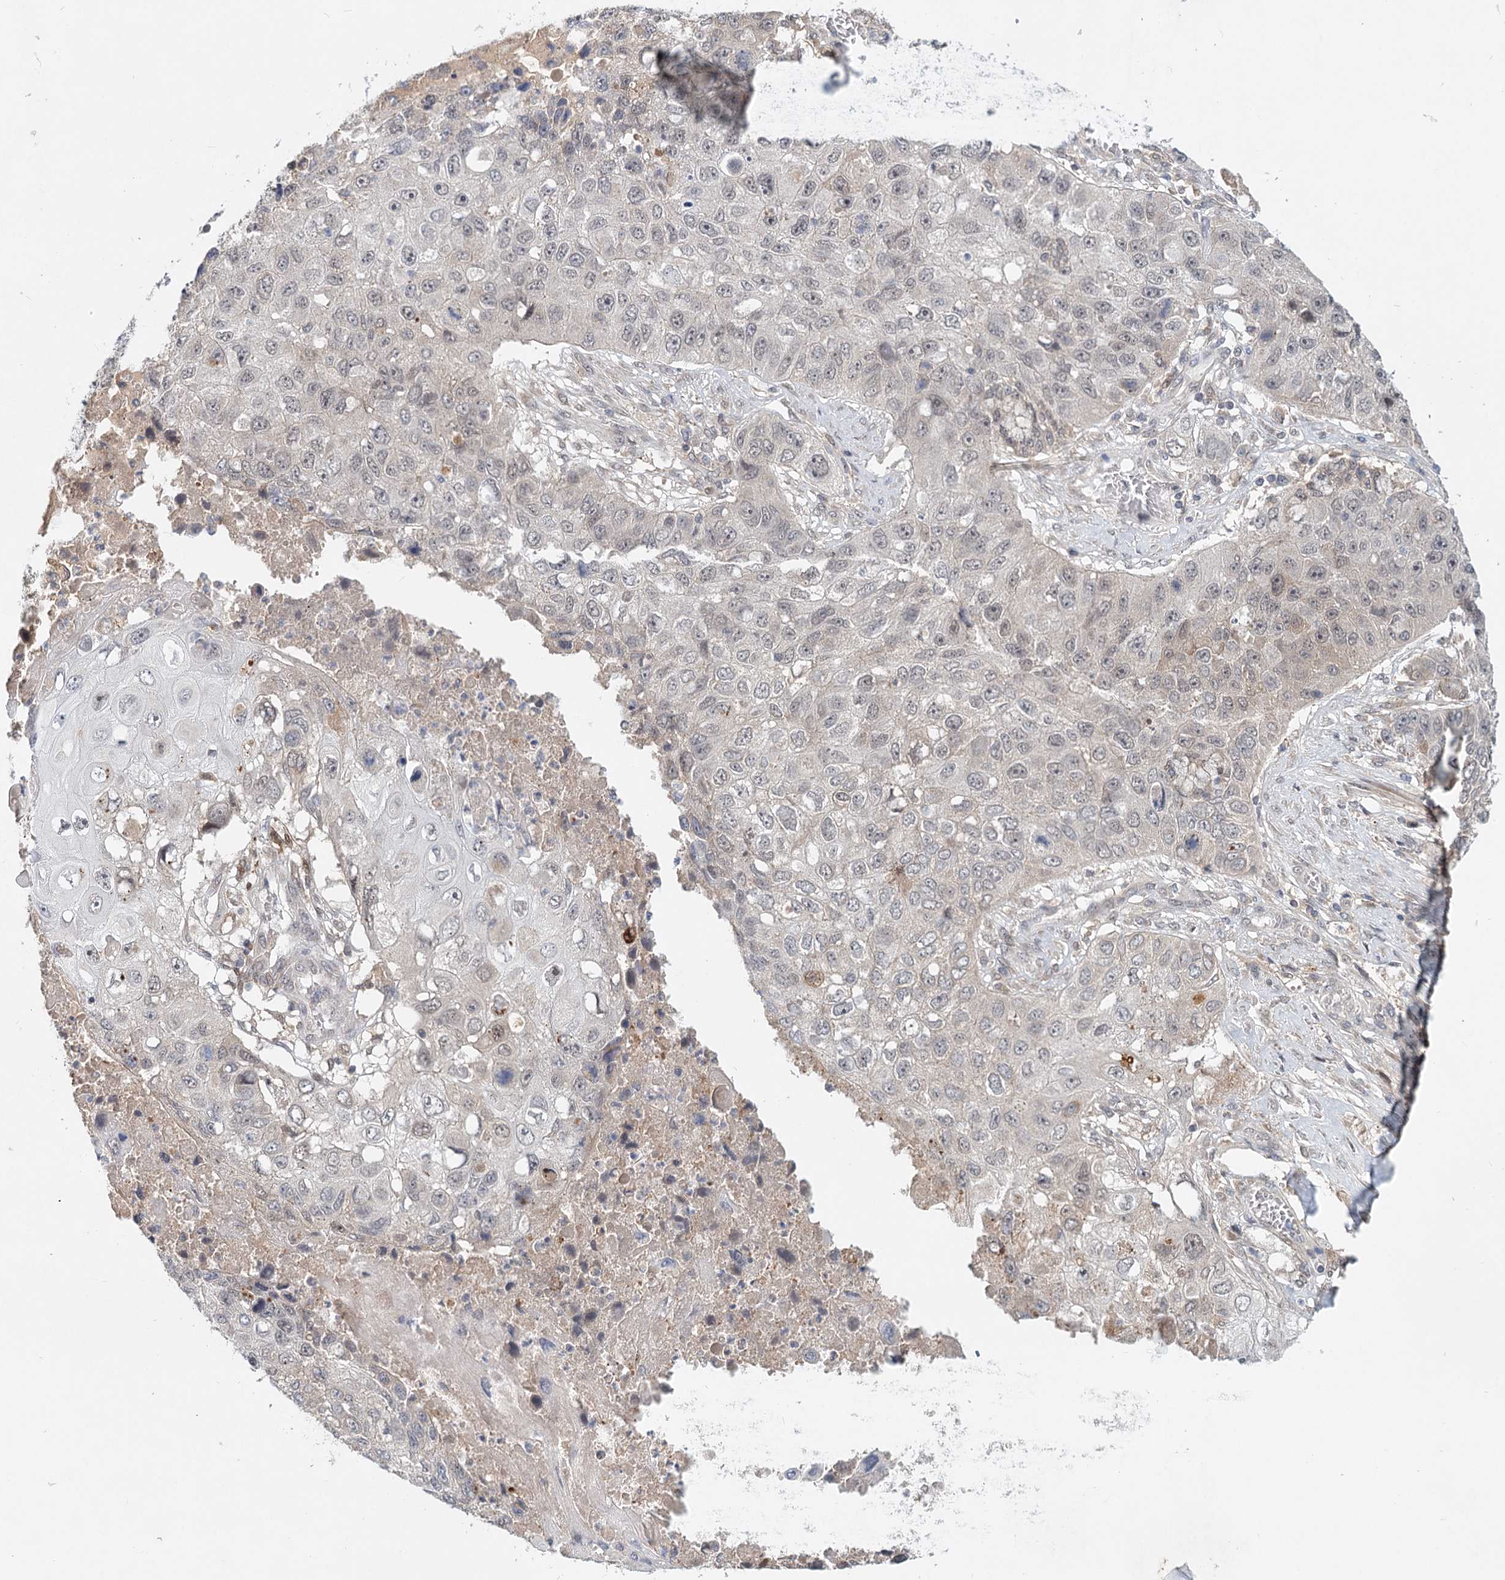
{"staining": {"intensity": "weak", "quantity": "<25%", "location": "nuclear"}, "tissue": "lung cancer", "cell_type": "Tumor cells", "image_type": "cancer", "snomed": [{"axis": "morphology", "description": "Squamous cell carcinoma, NOS"}, {"axis": "topography", "description": "Lung"}], "caption": "A photomicrograph of human lung squamous cell carcinoma is negative for staining in tumor cells. (Stains: DAB (3,3'-diaminobenzidine) IHC with hematoxylin counter stain, Microscopy: brightfield microscopy at high magnification).", "gene": "AP3B1", "patient": {"sex": "male", "age": 61}}